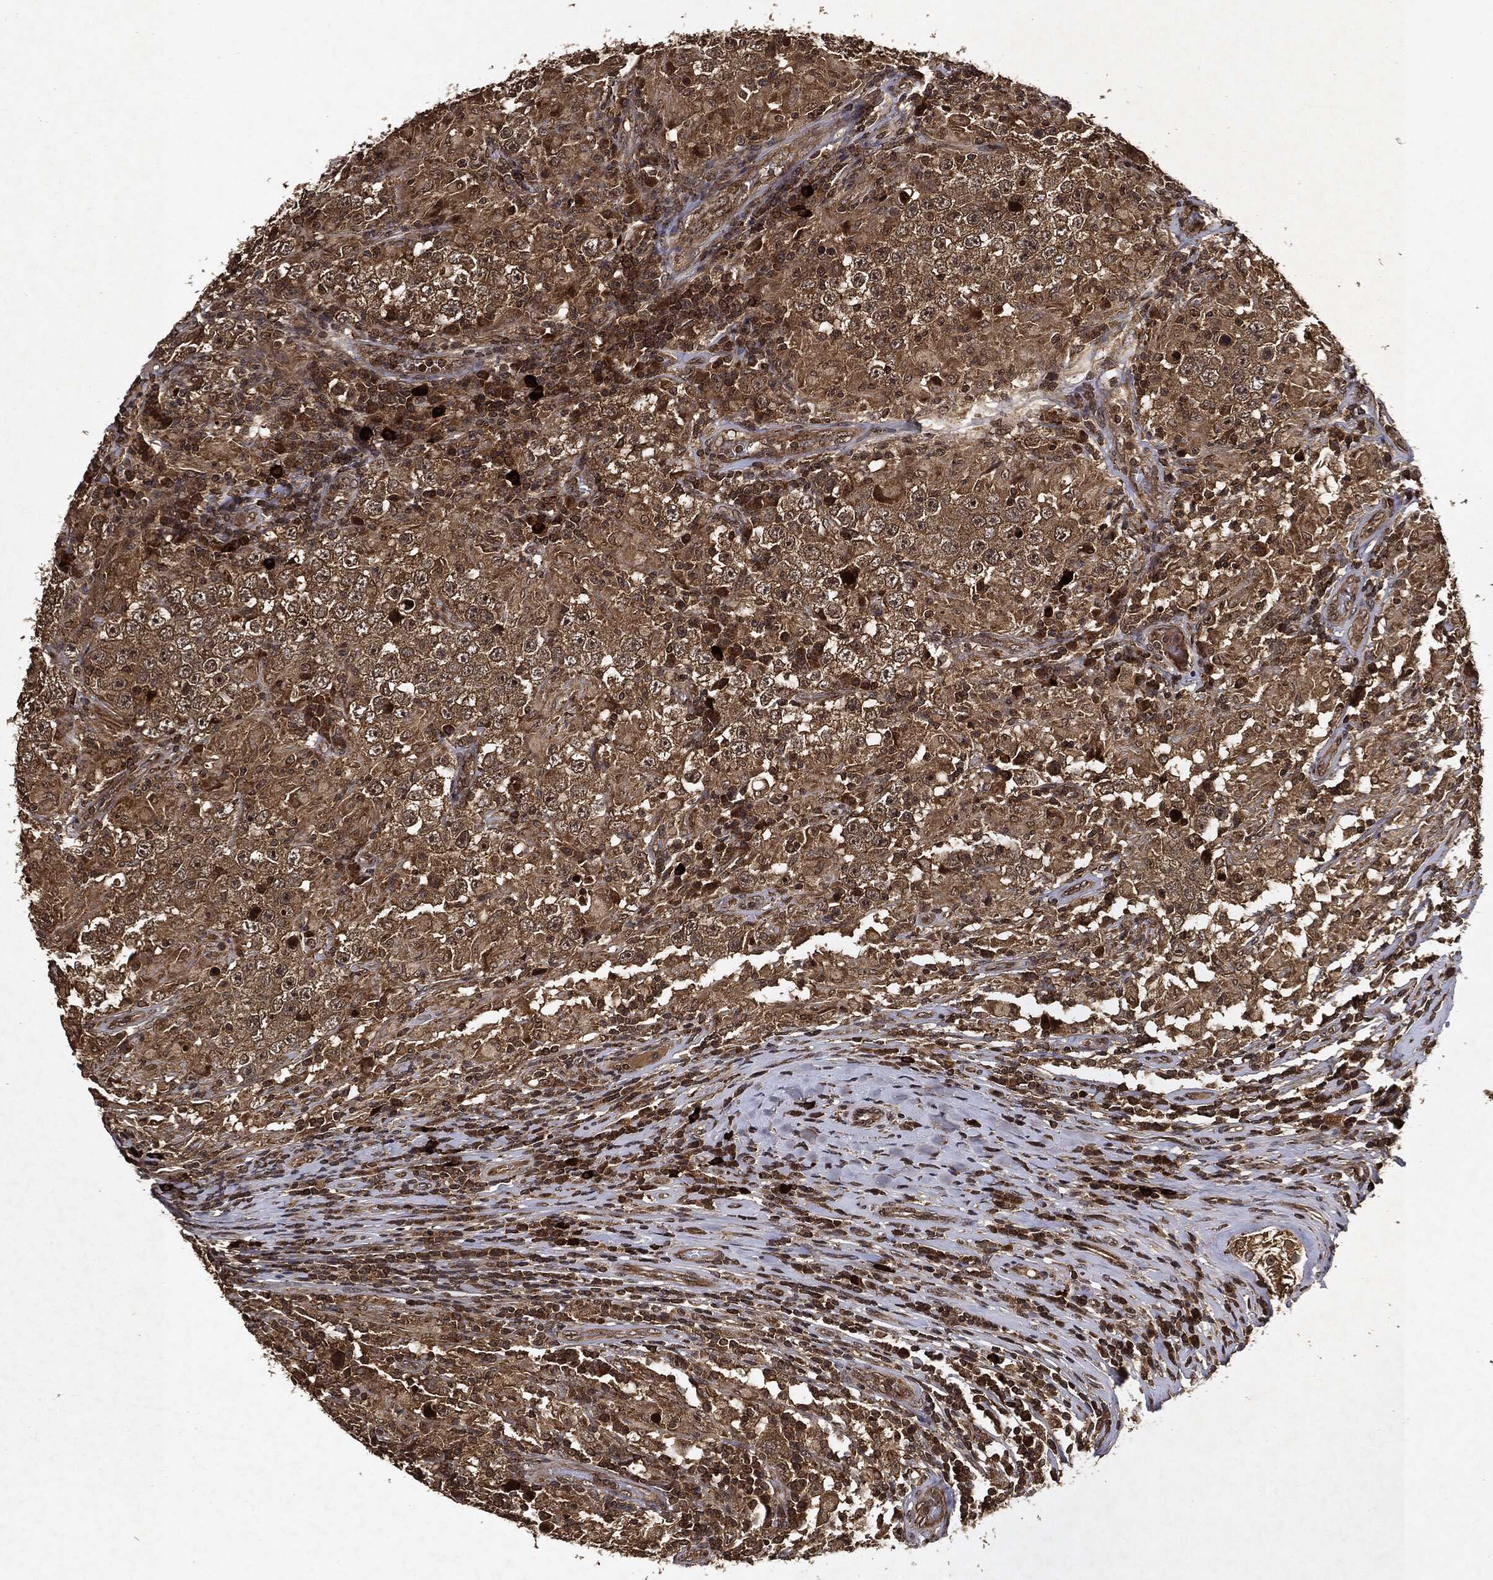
{"staining": {"intensity": "moderate", "quantity": ">75%", "location": "cytoplasmic/membranous"}, "tissue": "testis cancer", "cell_type": "Tumor cells", "image_type": "cancer", "snomed": [{"axis": "morphology", "description": "Seminoma, NOS"}, {"axis": "morphology", "description": "Carcinoma, Embryonal, NOS"}, {"axis": "topography", "description": "Testis"}], "caption": "Testis cancer stained for a protein shows moderate cytoplasmic/membranous positivity in tumor cells.", "gene": "ZNF226", "patient": {"sex": "male", "age": 41}}